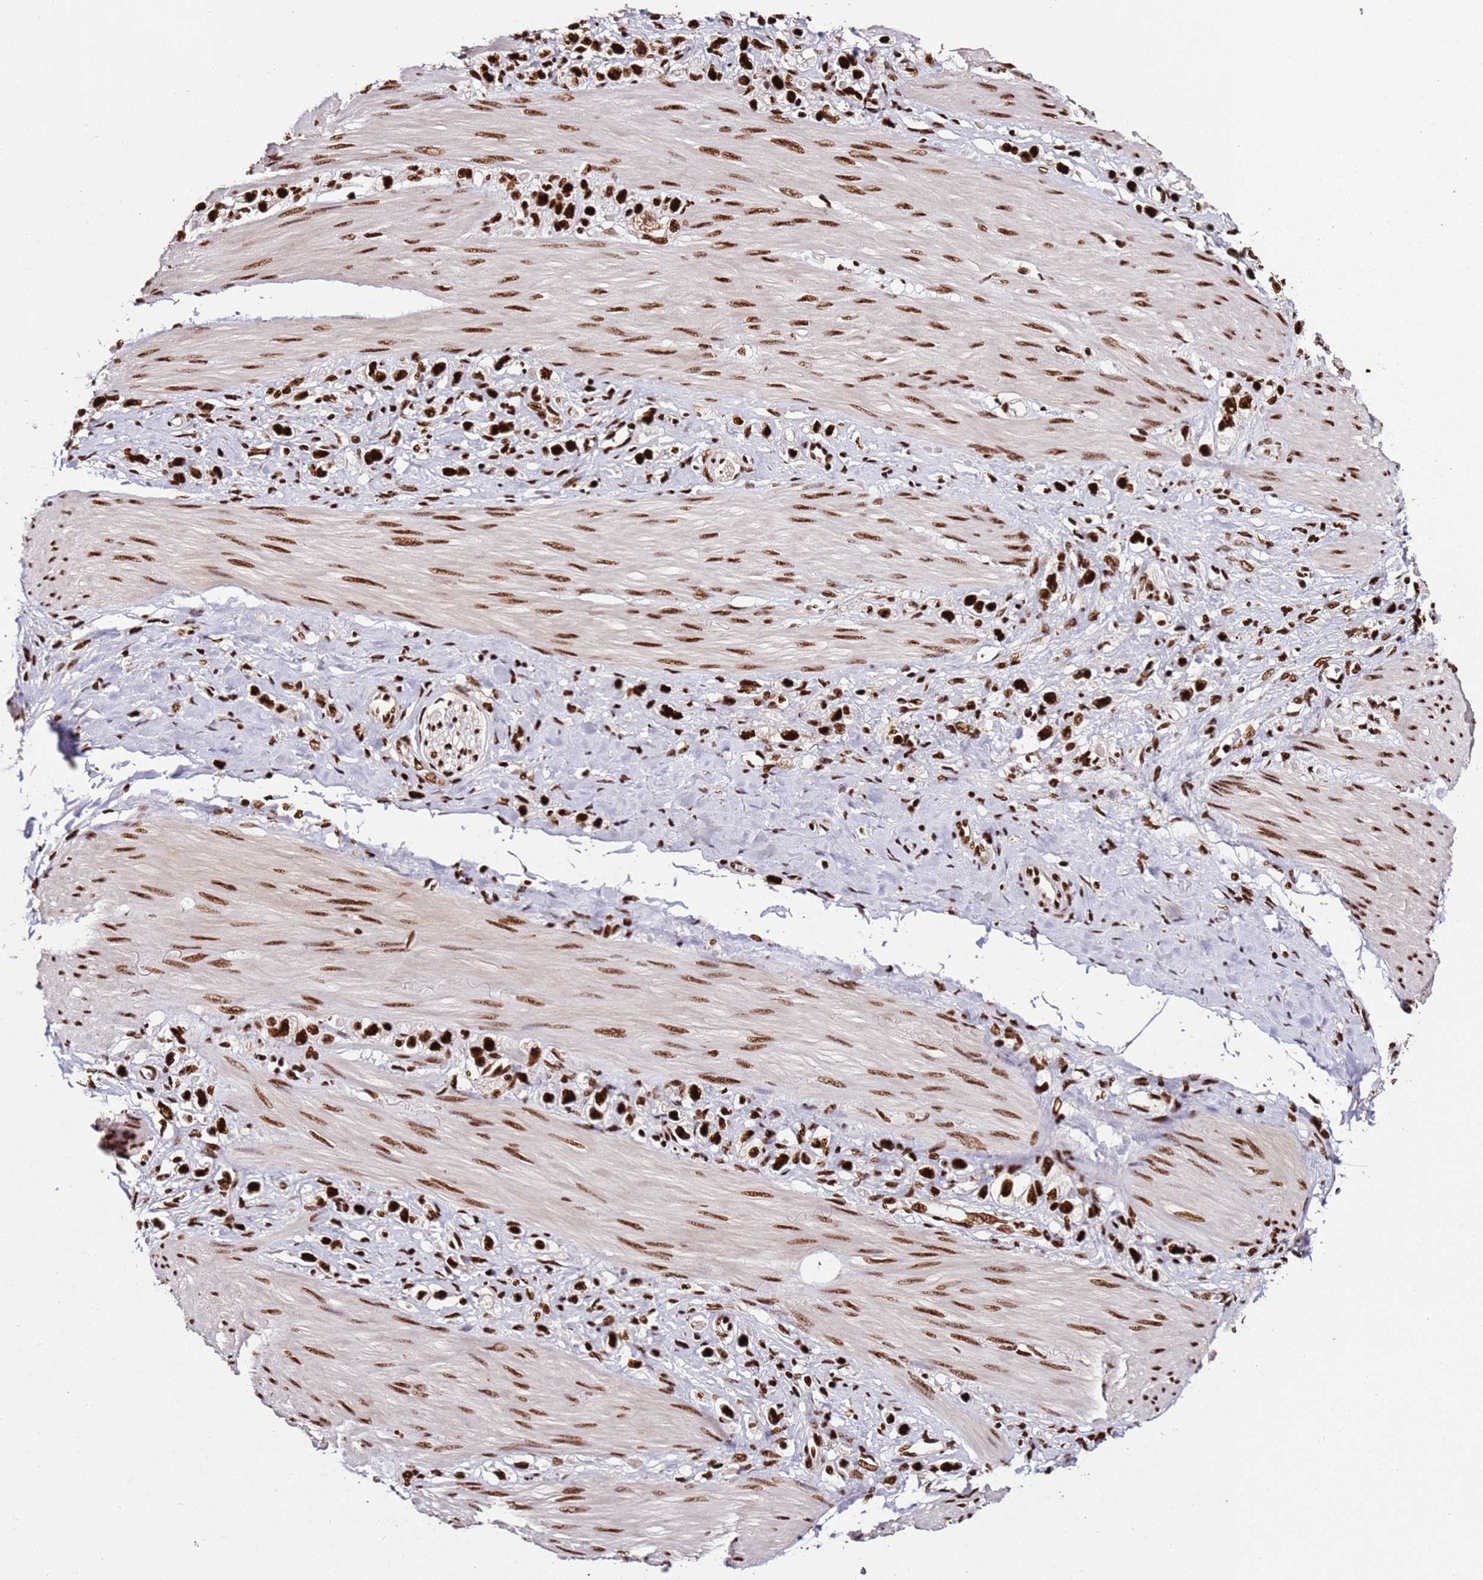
{"staining": {"intensity": "strong", "quantity": ">75%", "location": "nuclear"}, "tissue": "stomach cancer", "cell_type": "Tumor cells", "image_type": "cancer", "snomed": [{"axis": "morphology", "description": "Adenocarcinoma, NOS"}, {"axis": "topography", "description": "Stomach"}], "caption": "A high-resolution histopathology image shows IHC staining of stomach adenocarcinoma, which exhibits strong nuclear staining in approximately >75% of tumor cells.", "gene": "C6orf226", "patient": {"sex": "female", "age": 65}}